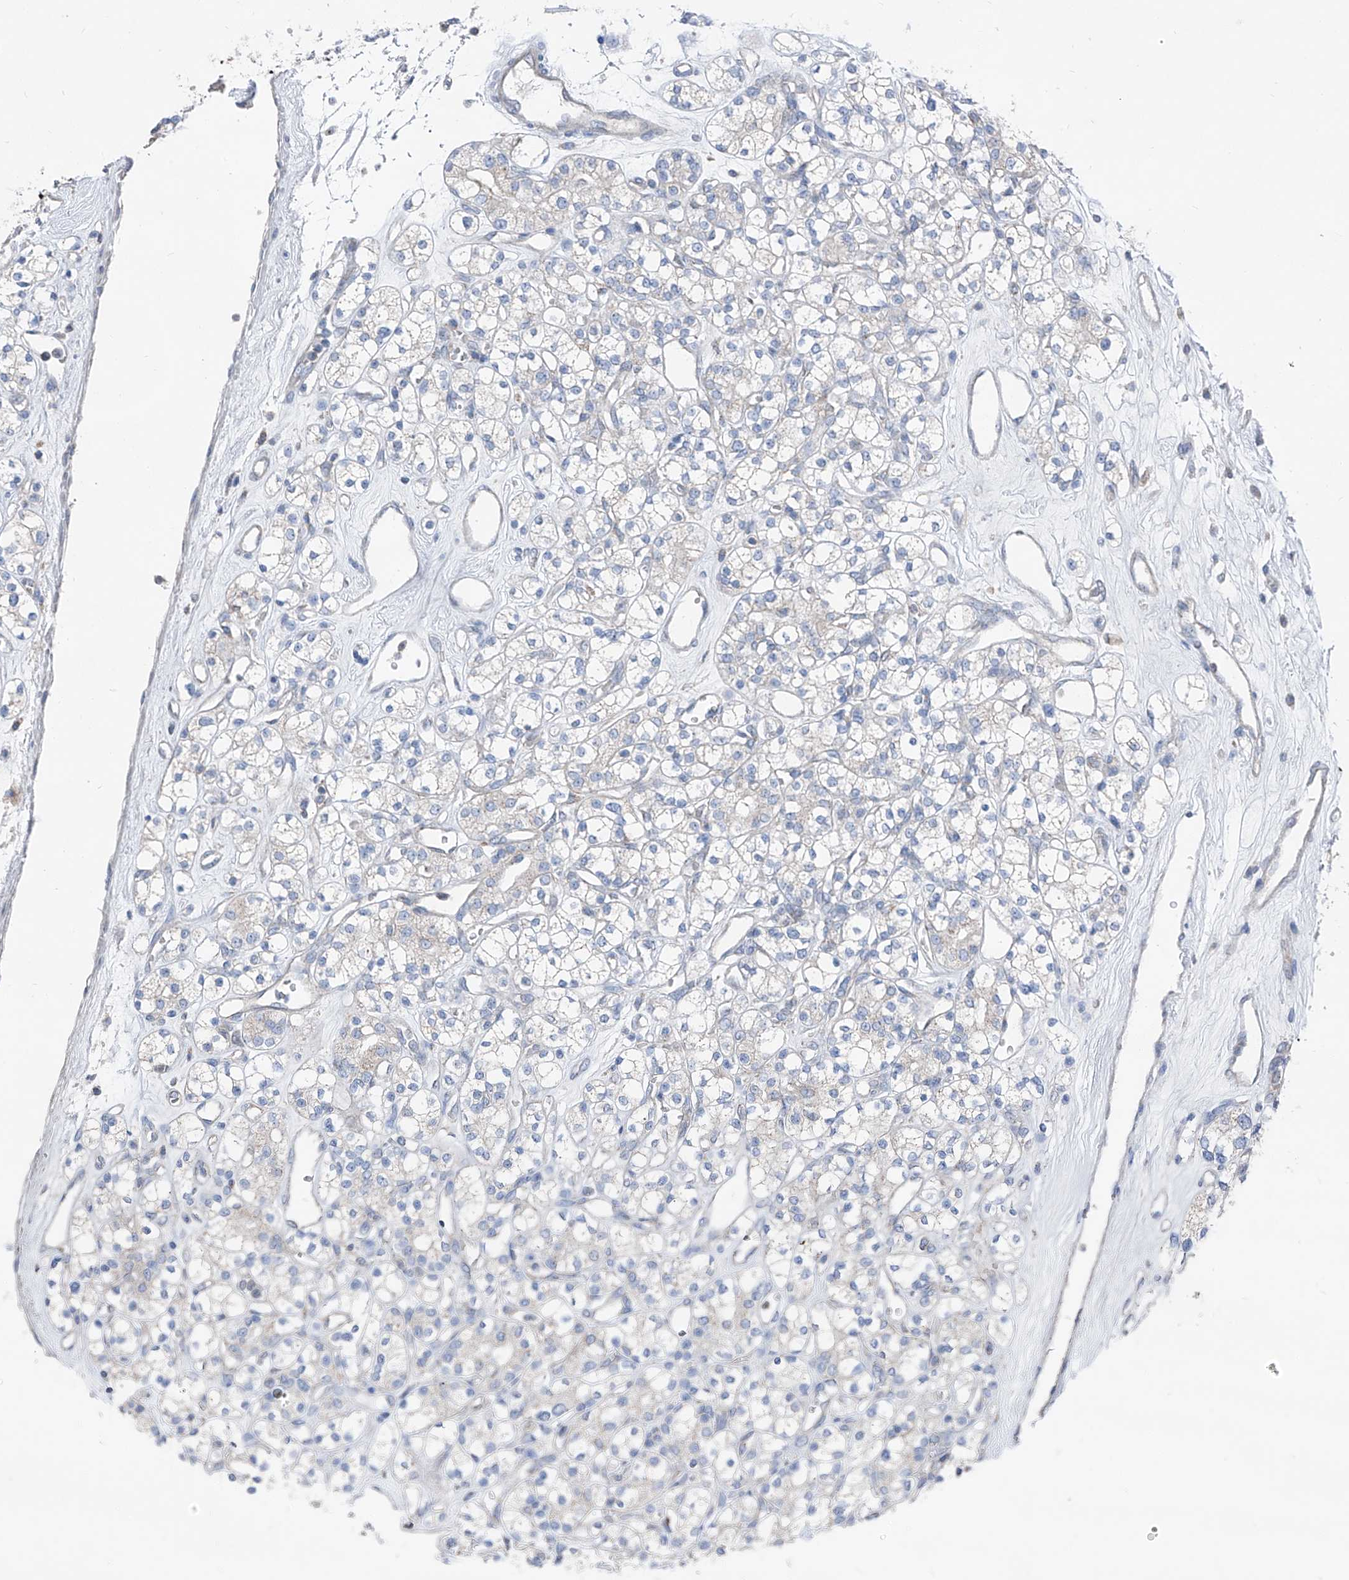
{"staining": {"intensity": "negative", "quantity": "none", "location": "none"}, "tissue": "renal cancer", "cell_type": "Tumor cells", "image_type": "cancer", "snomed": [{"axis": "morphology", "description": "Adenocarcinoma, NOS"}, {"axis": "topography", "description": "Kidney"}], "caption": "Immunohistochemistry (IHC) histopathology image of neoplastic tissue: human adenocarcinoma (renal) stained with DAB (3,3'-diaminobenzidine) reveals no significant protein positivity in tumor cells. (DAB immunohistochemistry (IHC) with hematoxylin counter stain).", "gene": "AGPS", "patient": {"sex": "male", "age": 77}}